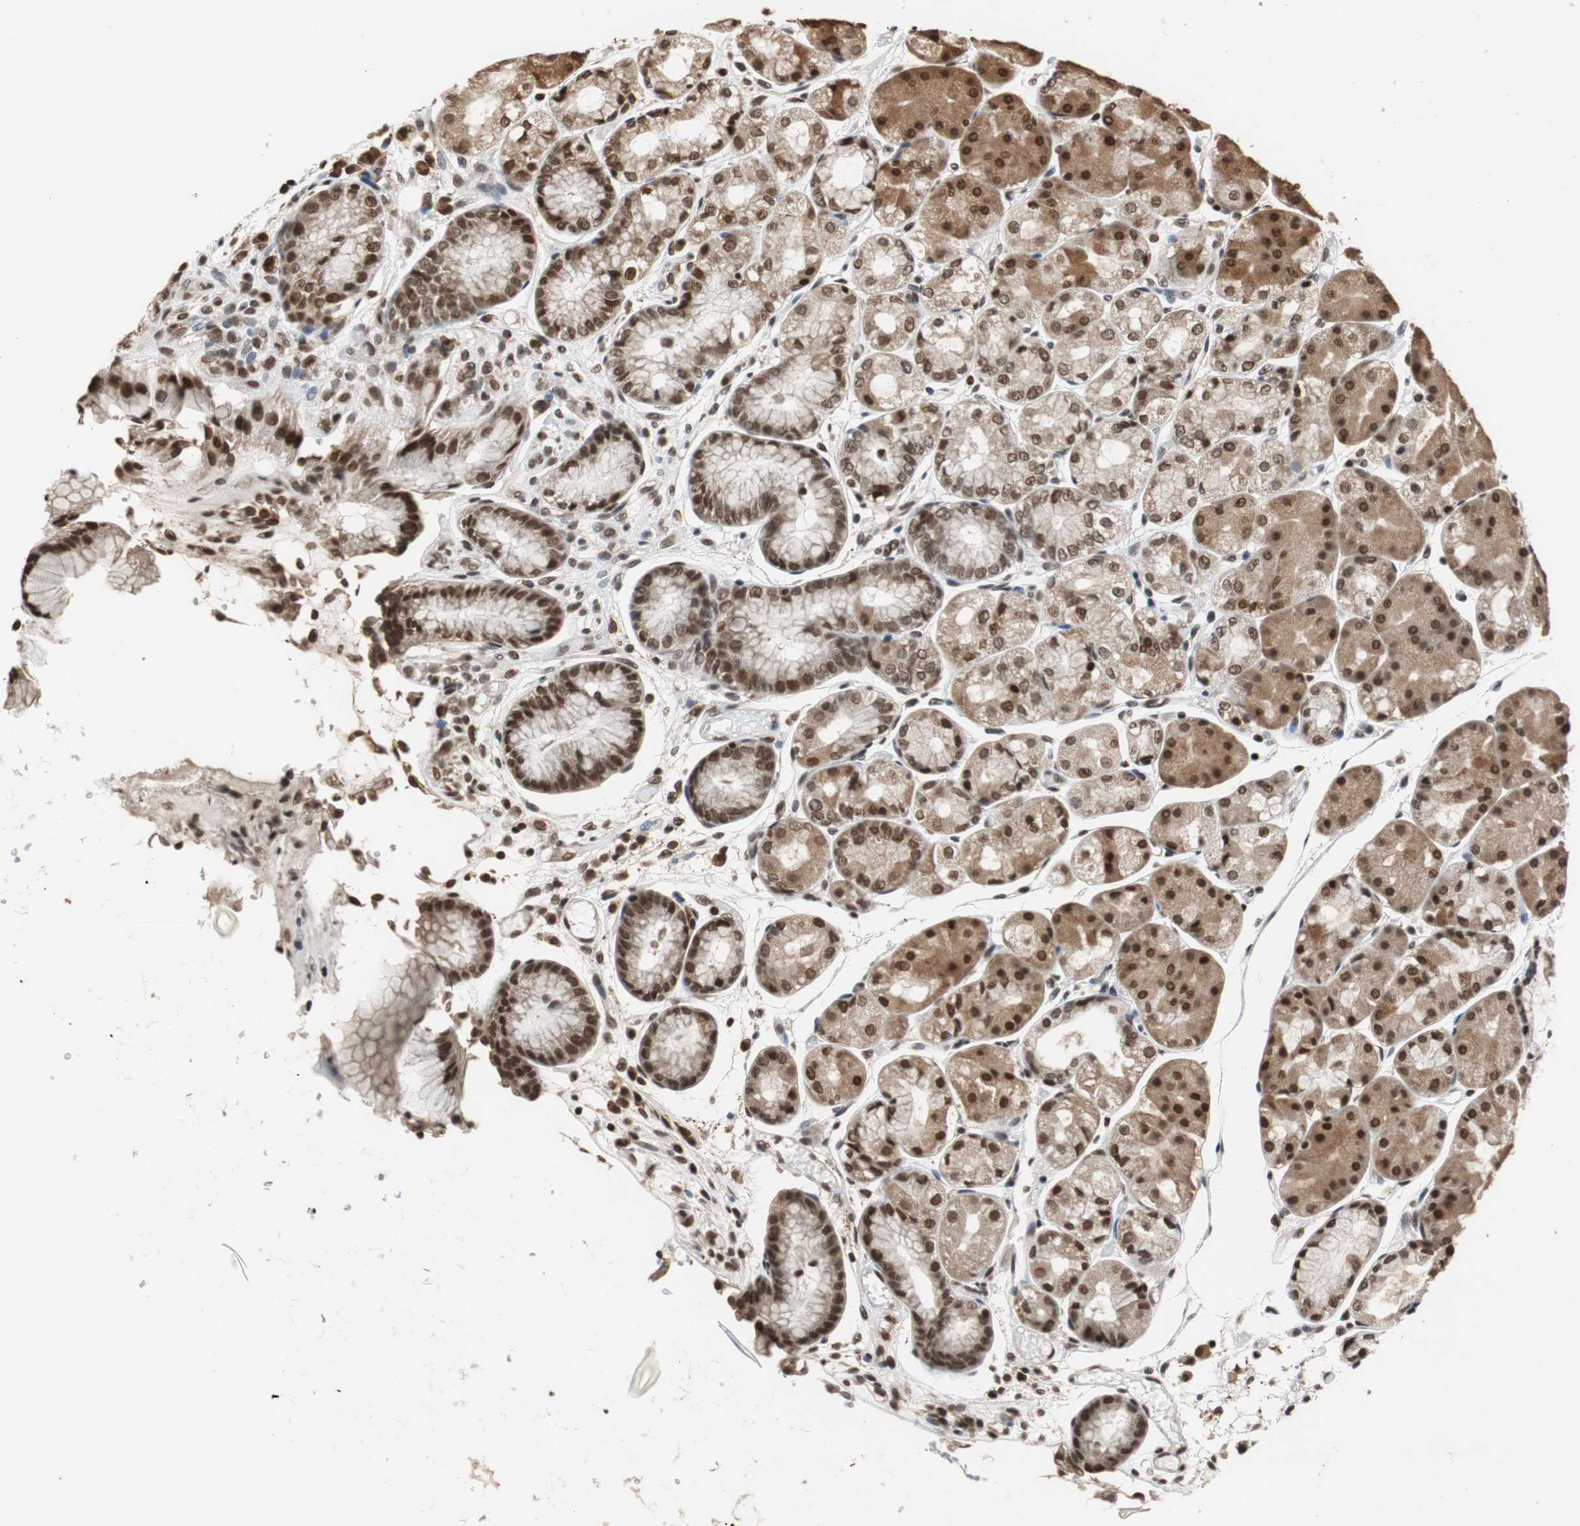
{"staining": {"intensity": "strong", "quantity": ">75%", "location": "cytoplasmic/membranous,nuclear"}, "tissue": "stomach", "cell_type": "Glandular cells", "image_type": "normal", "snomed": [{"axis": "morphology", "description": "Normal tissue, NOS"}, {"axis": "topography", "description": "Stomach, upper"}], "caption": "Protein staining by immunohistochemistry (IHC) exhibits strong cytoplasmic/membranous,nuclear positivity in about >75% of glandular cells in unremarkable stomach.", "gene": "REST", "patient": {"sex": "male", "age": 72}}